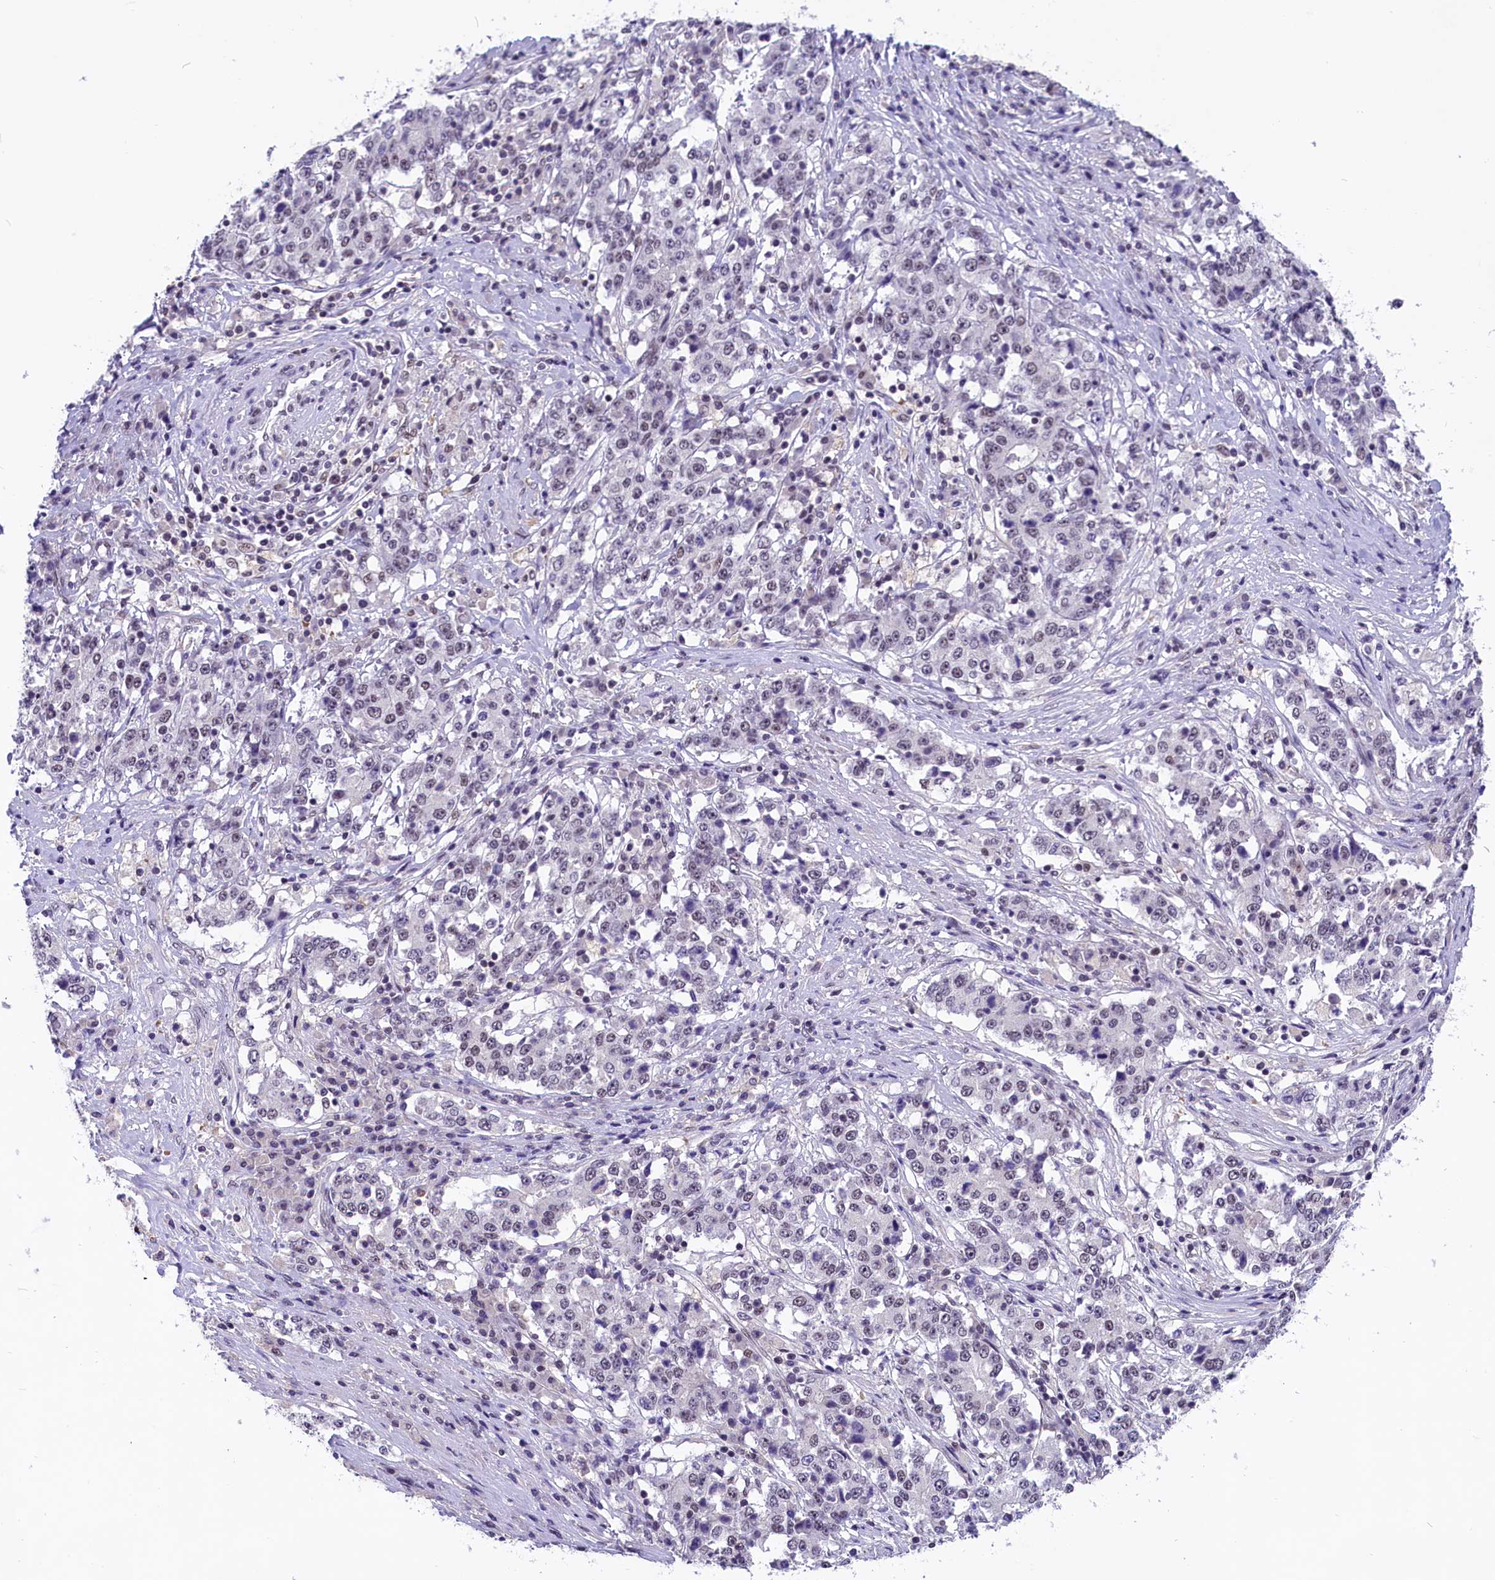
{"staining": {"intensity": "negative", "quantity": "none", "location": "none"}, "tissue": "stomach cancer", "cell_type": "Tumor cells", "image_type": "cancer", "snomed": [{"axis": "morphology", "description": "Adenocarcinoma, NOS"}, {"axis": "topography", "description": "Stomach"}], "caption": "The immunohistochemistry photomicrograph has no significant staining in tumor cells of stomach cancer tissue.", "gene": "ZC3H4", "patient": {"sex": "male", "age": 59}}